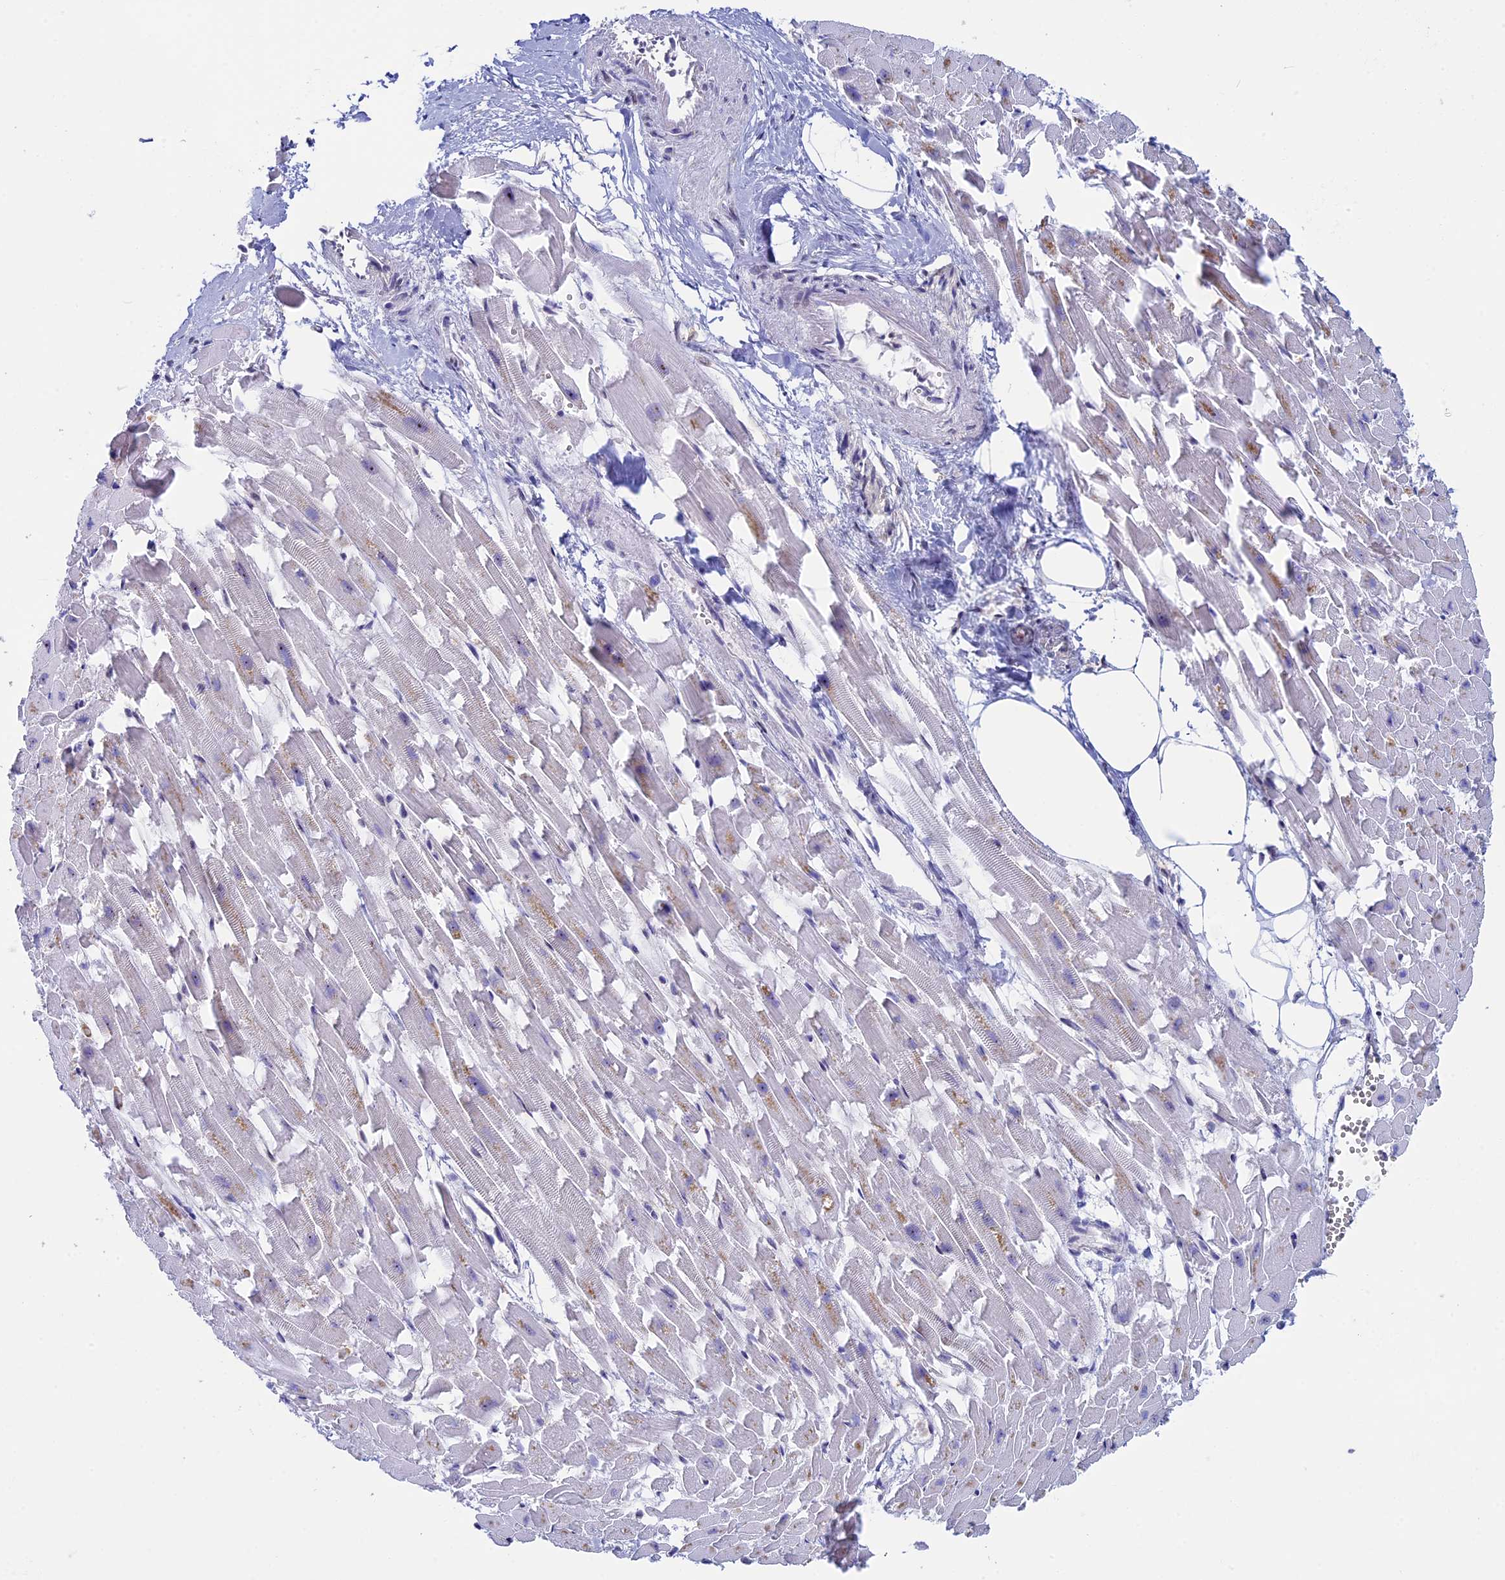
{"staining": {"intensity": "weak", "quantity": "<25%", "location": "cytoplasmic/membranous,nuclear"}, "tissue": "heart muscle", "cell_type": "Cardiomyocytes", "image_type": "normal", "snomed": [{"axis": "morphology", "description": "Normal tissue, NOS"}, {"axis": "topography", "description": "Heart"}], "caption": "This is an IHC histopathology image of normal human heart muscle. There is no staining in cardiomyocytes.", "gene": "CCDC86", "patient": {"sex": "female", "age": 64}}